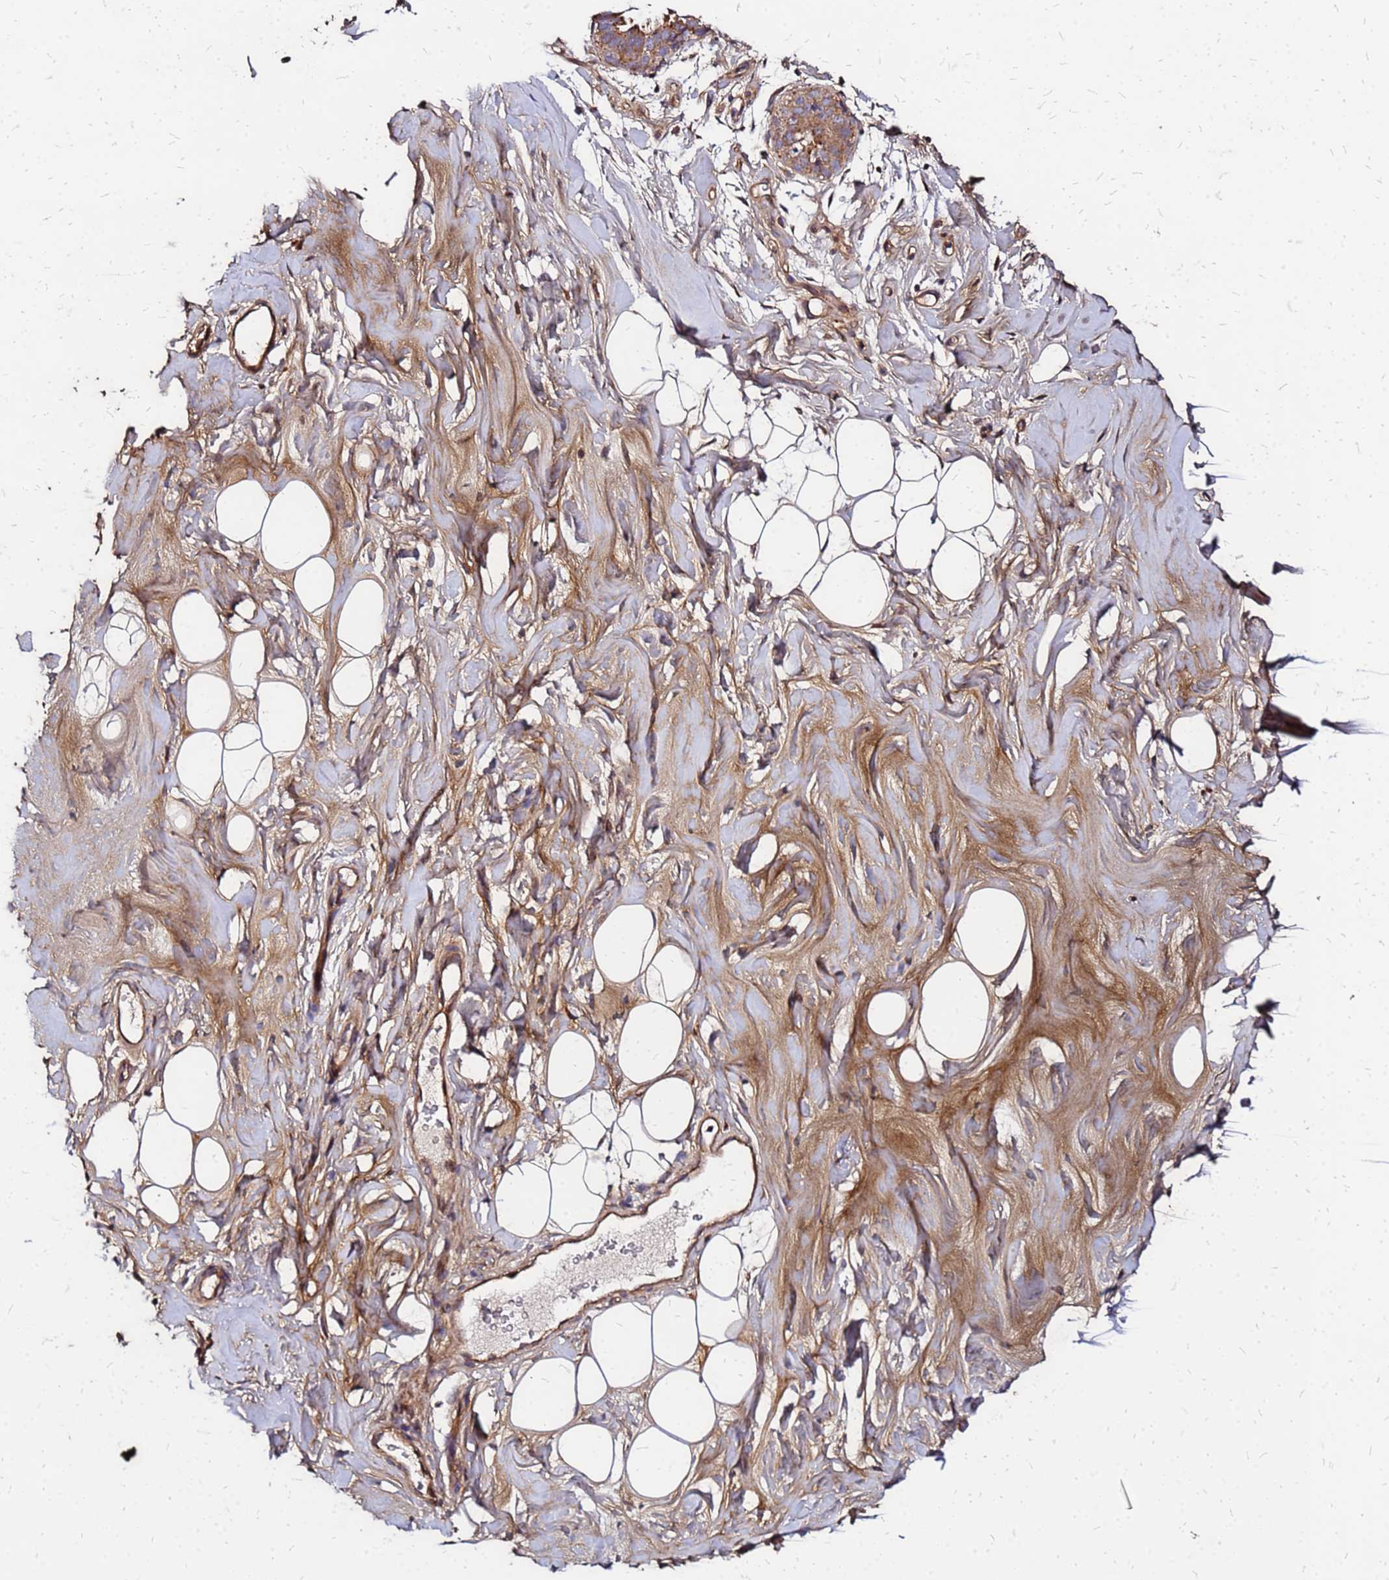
{"staining": {"intensity": "moderate", "quantity": ">75%", "location": "cytoplasmic/membranous"}, "tissue": "adipose tissue", "cell_type": "Adipocytes", "image_type": "normal", "snomed": [{"axis": "morphology", "description": "Normal tissue, NOS"}, {"axis": "topography", "description": "Breast"}], "caption": "The photomicrograph shows immunohistochemical staining of normal adipose tissue. There is moderate cytoplasmic/membranous positivity is seen in approximately >75% of adipocytes.", "gene": "CYBC1", "patient": {"sex": "female", "age": 26}}